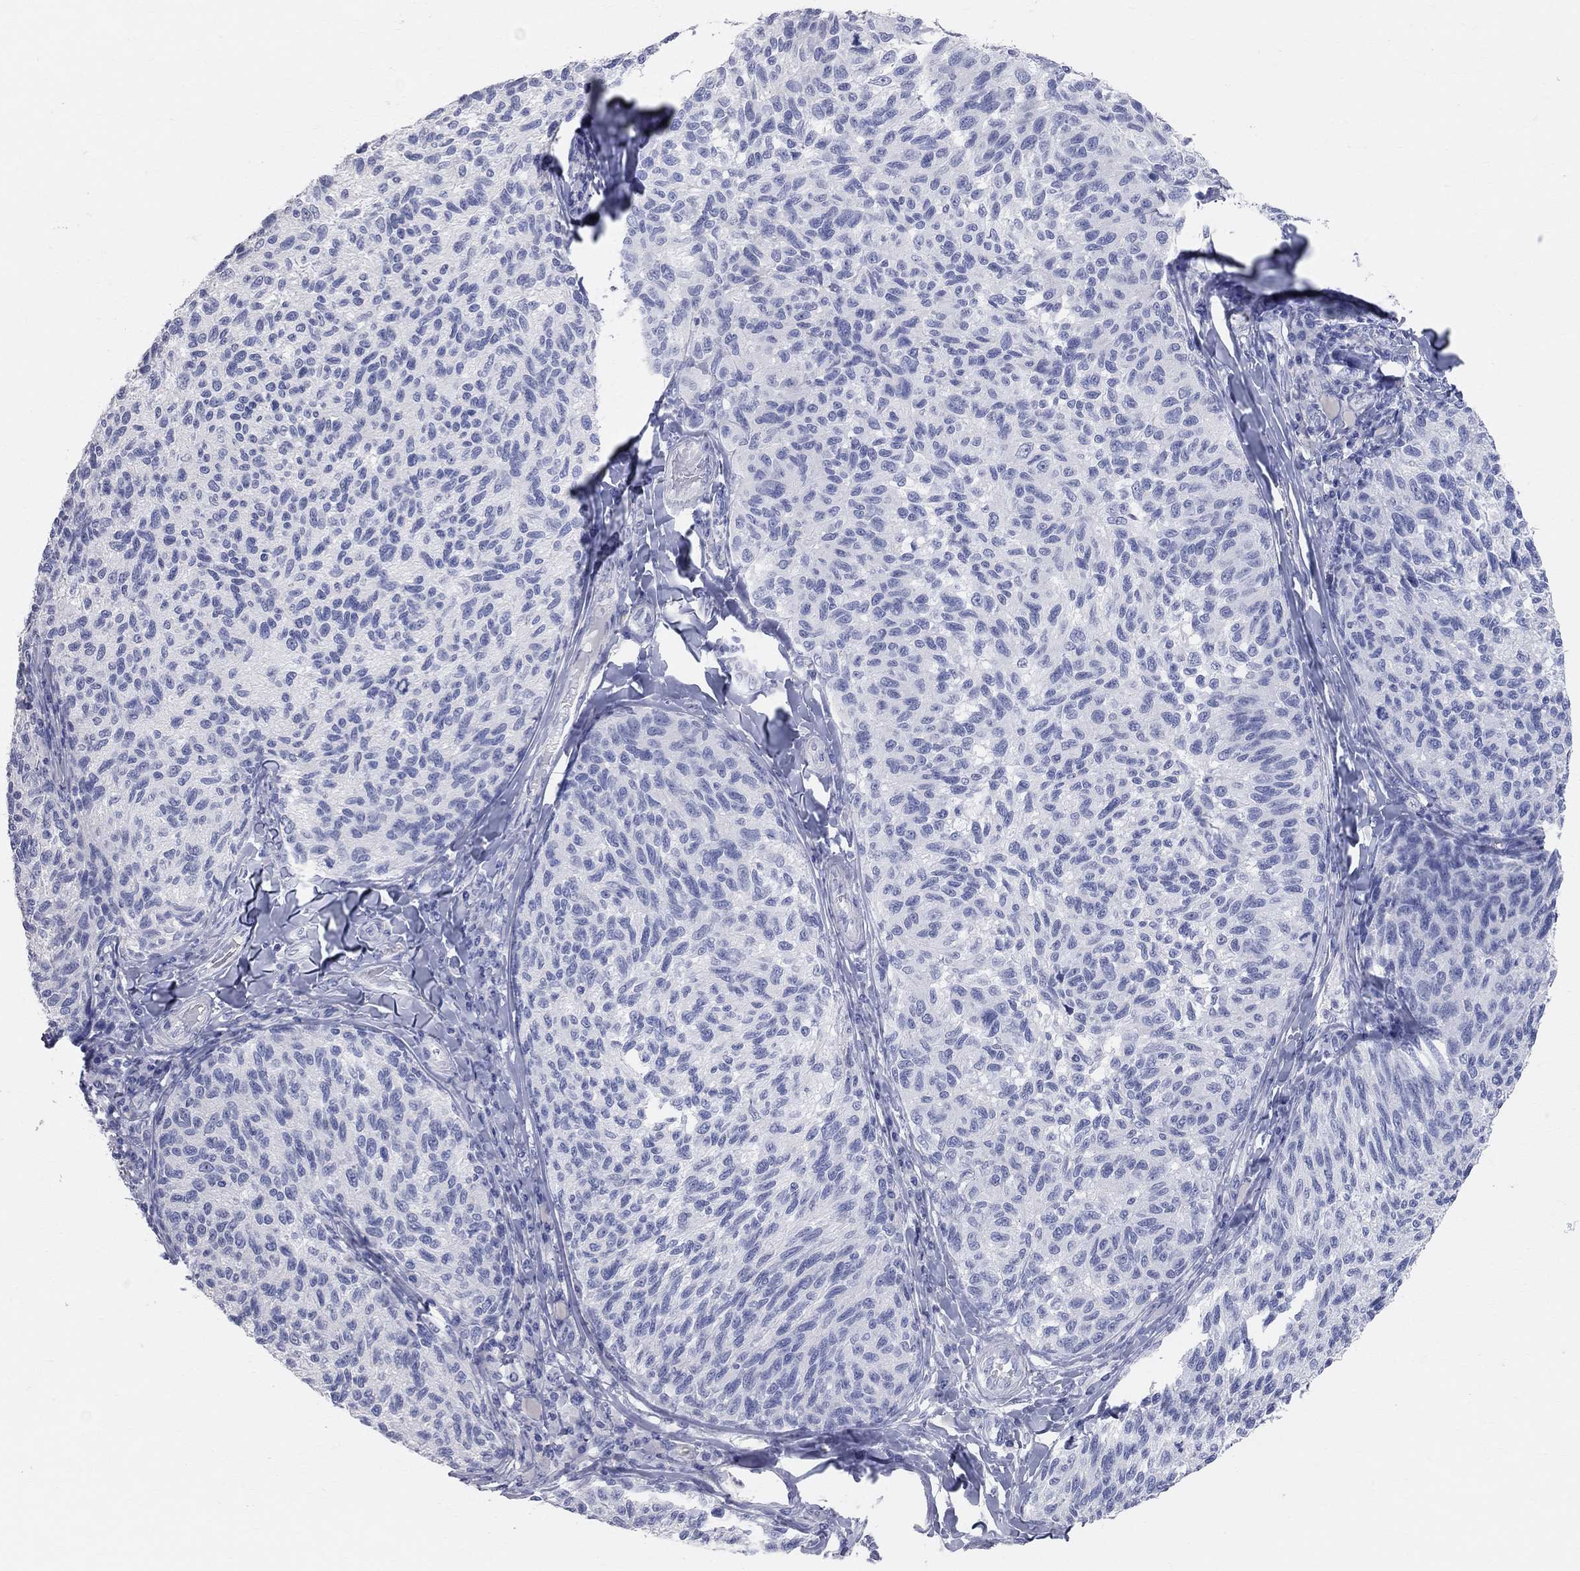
{"staining": {"intensity": "negative", "quantity": "none", "location": "none"}, "tissue": "melanoma", "cell_type": "Tumor cells", "image_type": "cancer", "snomed": [{"axis": "morphology", "description": "Malignant melanoma, NOS"}, {"axis": "topography", "description": "Skin"}], "caption": "Immunohistochemical staining of human malignant melanoma reveals no significant positivity in tumor cells. (IHC, brightfield microscopy, high magnification).", "gene": "AOX1", "patient": {"sex": "female", "age": 73}}